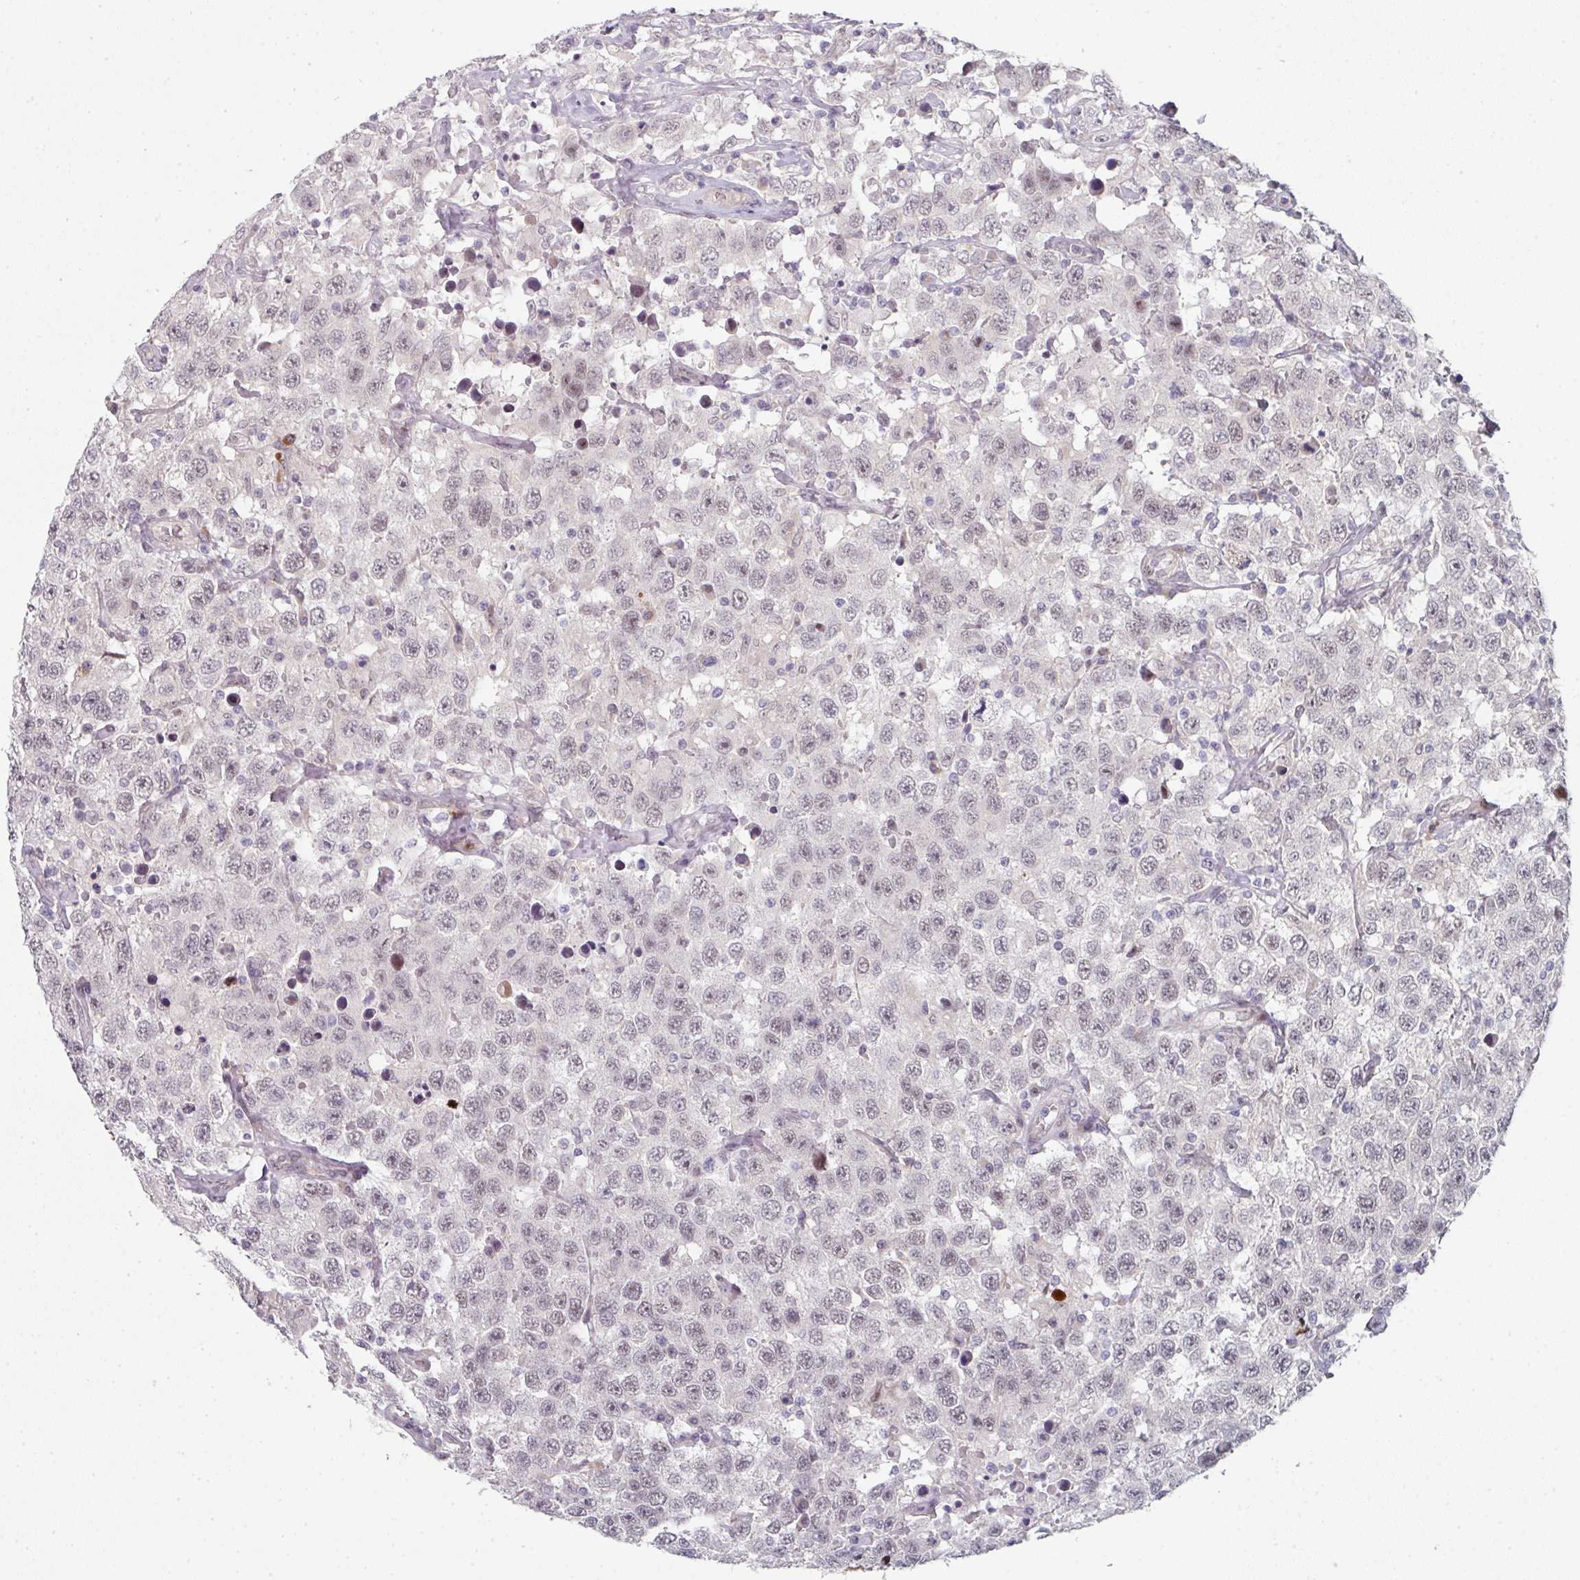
{"staining": {"intensity": "negative", "quantity": "none", "location": "none"}, "tissue": "testis cancer", "cell_type": "Tumor cells", "image_type": "cancer", "snomed": [{"axis": "morphology", "description": "Seminoma, NOS"}, {"axis": "topography", "description": "Testis"}], "caption": "The micrograph displays no staining of tumor cells in testis seminoma.", "gene": "TMCC1", "patient": {"sex": "male", "age": 41}}